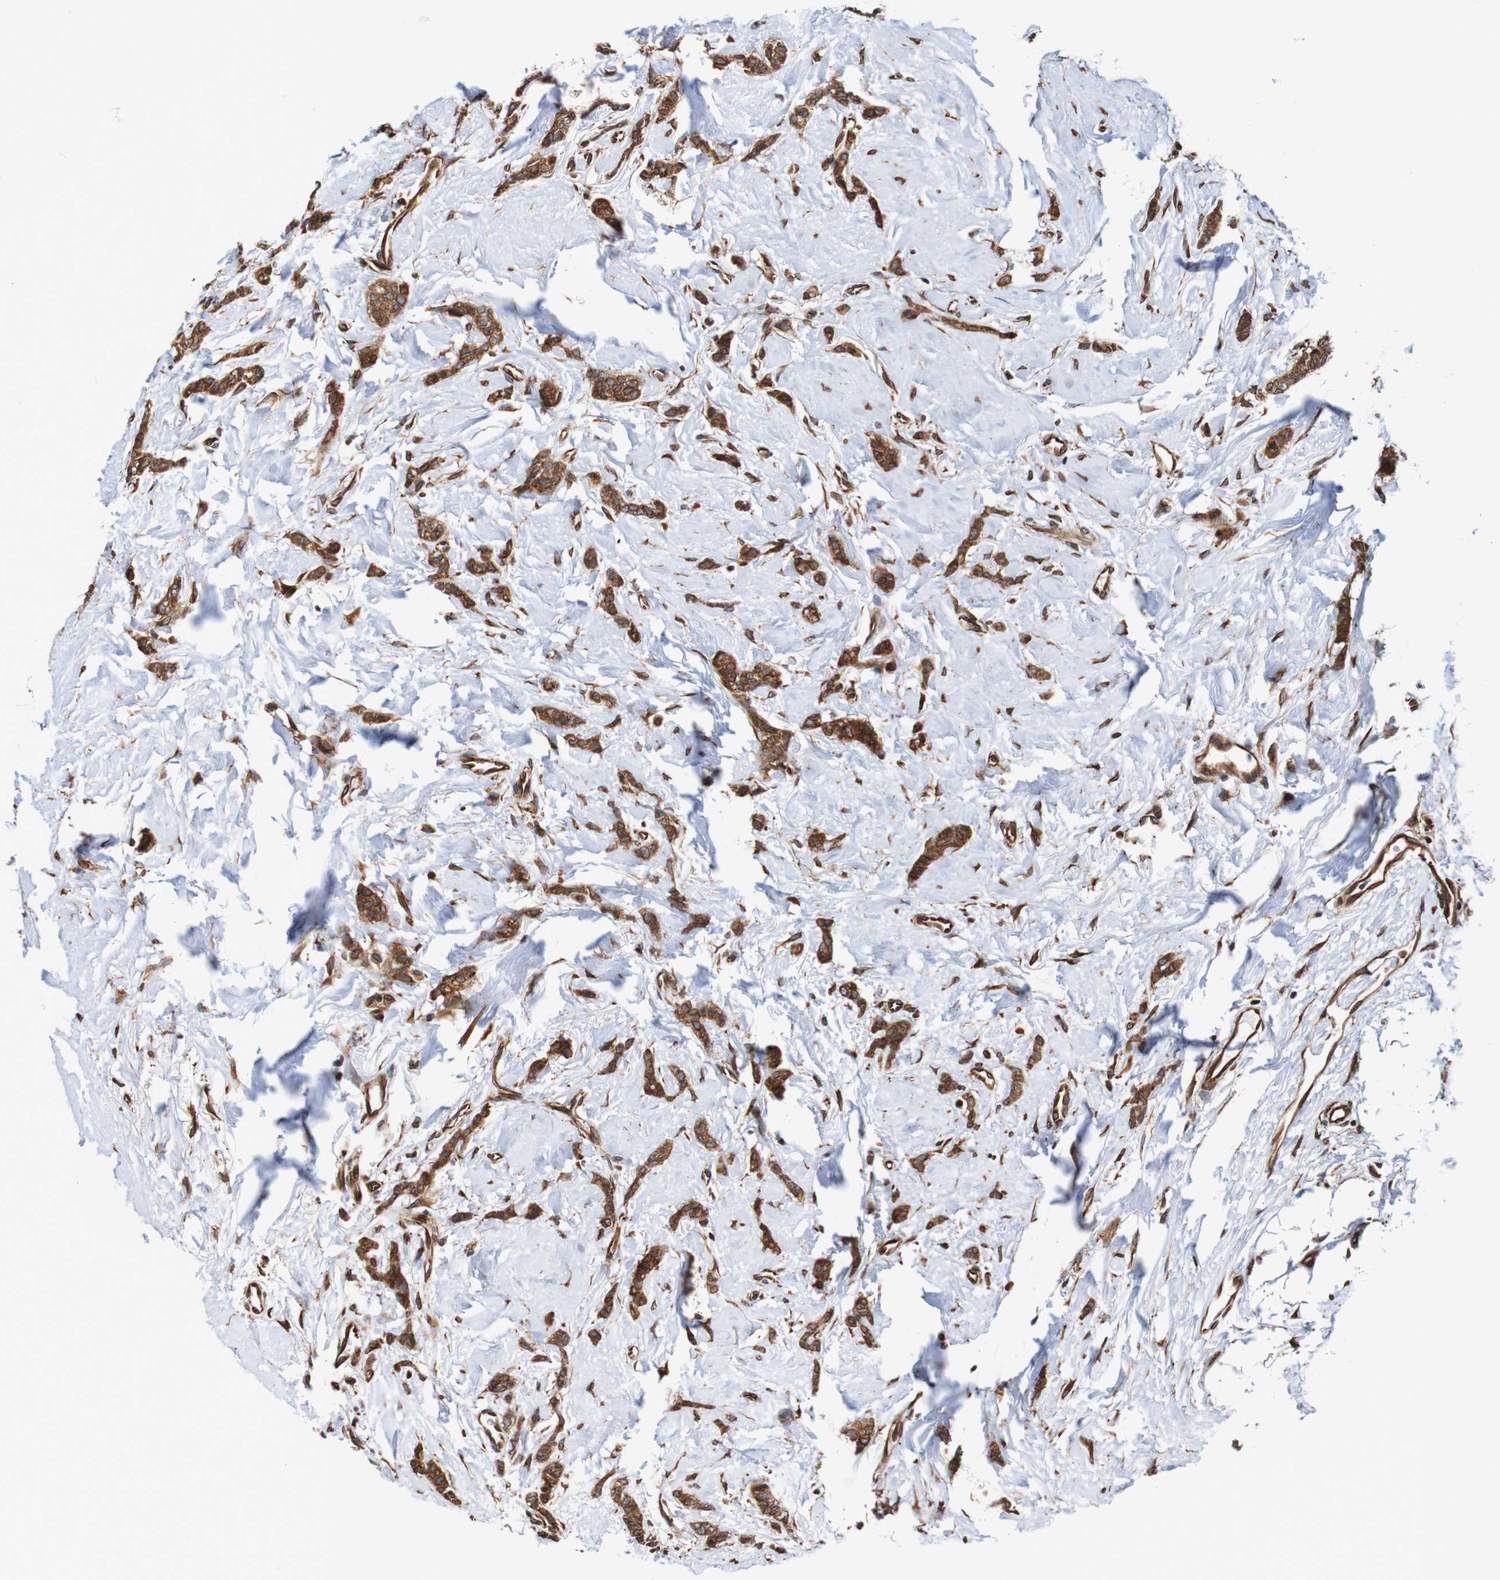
{"staining": {"intensity": "strong", "quantity": ">75%", "location": "cytoplasmic/membranous,nuclear"}, "tissue": "breast cancer", "cell_type": "Tumor cells", "image_type": "cancer", "snomed": [{"axis": "morphology", "description": "Lobular carcinoma"}, {"axis": "topography", "description": "Skin"}, {"axis": "topography", "description": "Breast"}], "caption": "This image displays lobular carcinoma (breast) stained with IHC to label a protein in brown. The cytoplasmic/membranous and nuclear of tumor cells show strong positivity for the protein. Nuclei are counter-stained blue.", "gene": "TMEM109", "patient": {"sex": "female", "age": 46}}